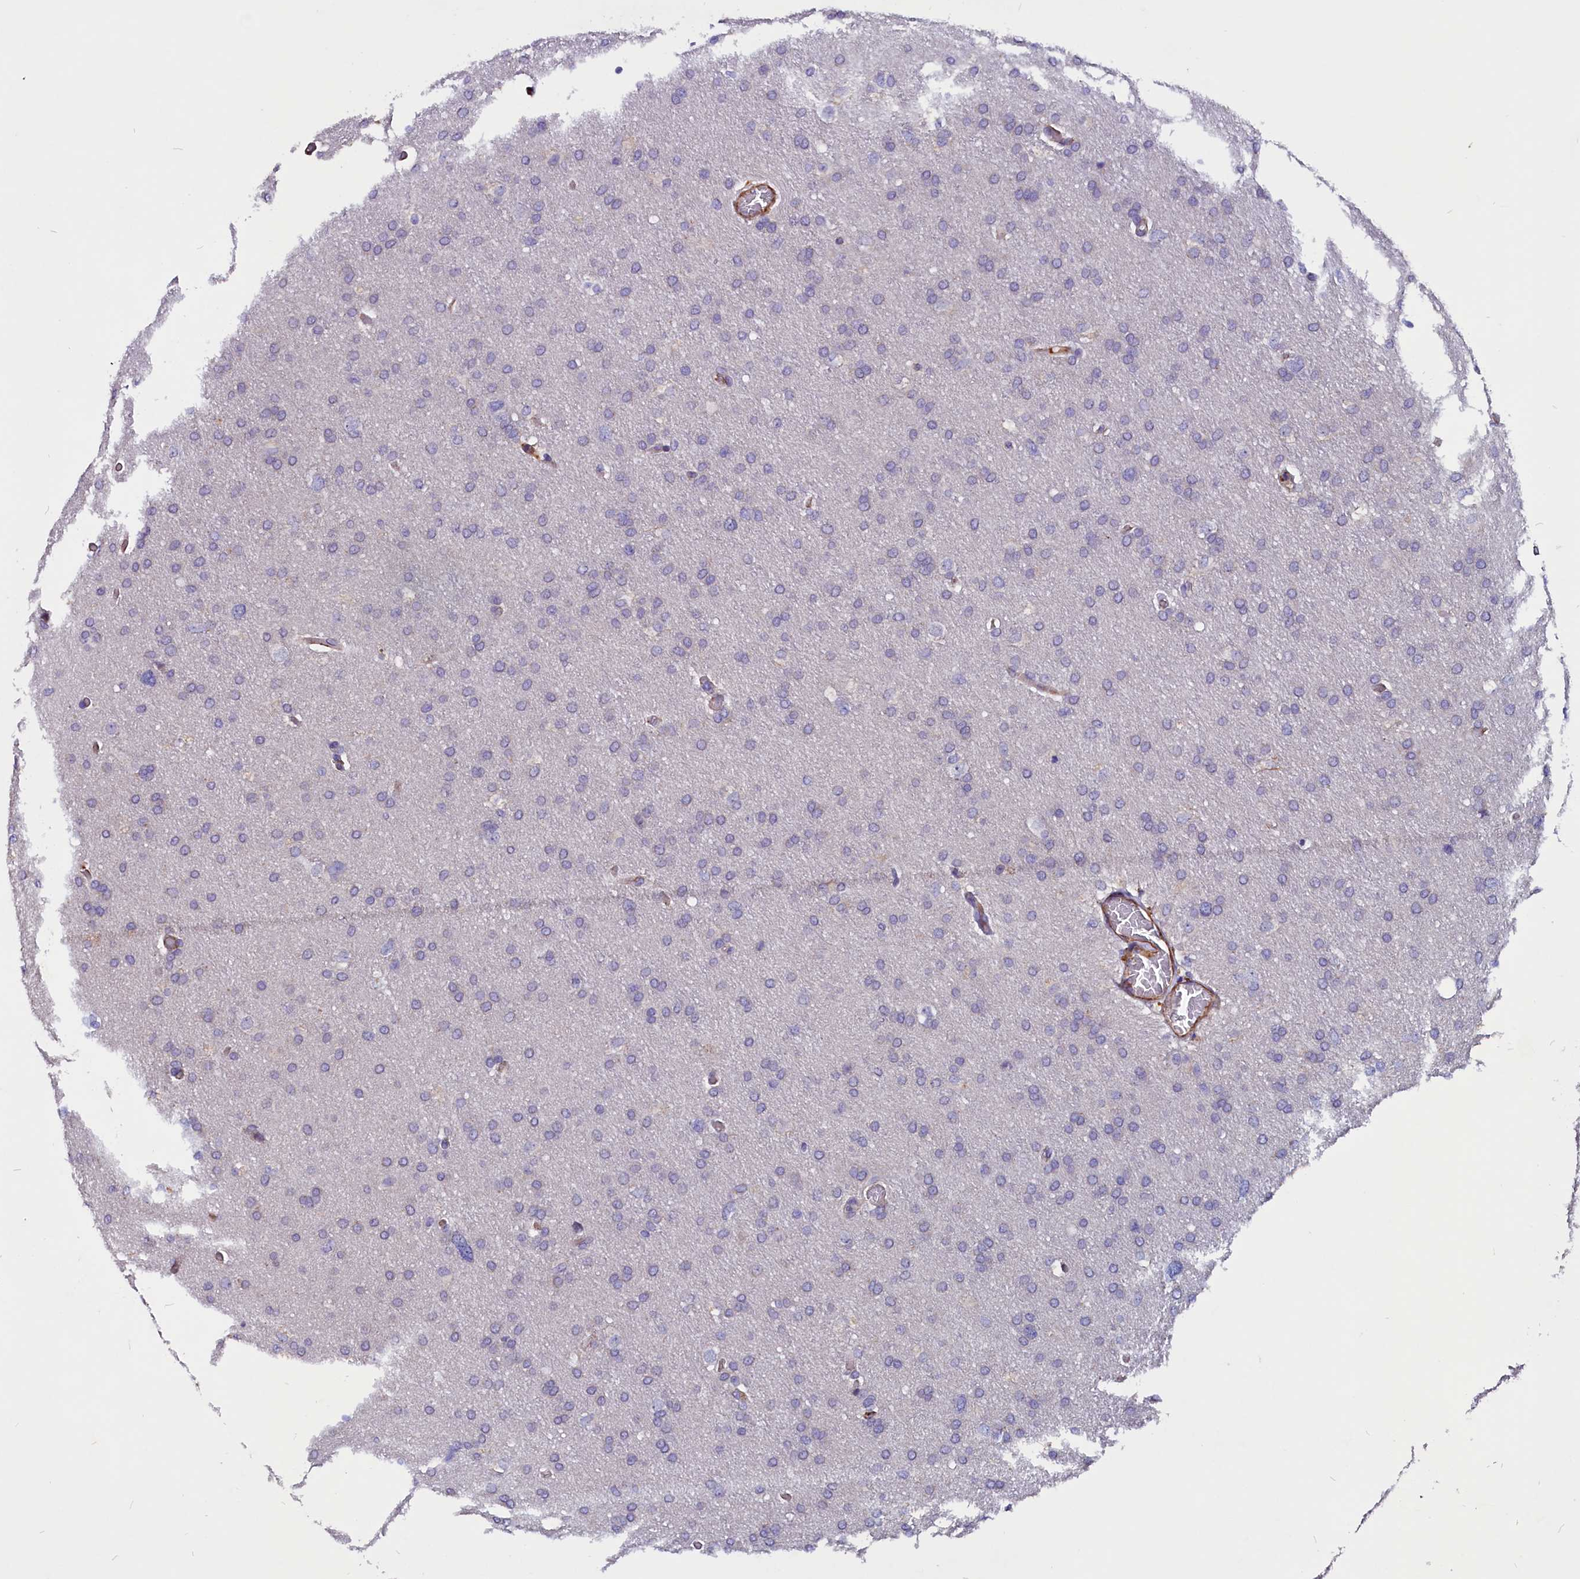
{"staining": {"intensity": "negative", "quantity": "none", "location": "none"}, "tissue": "glioma", "cell_type": "Tumor cells", "image_type": "cancer", "snomed": [{"axis": "morphology", "description": "Glioma, malignant, High grade"}, {"axis": "topography", "description": "Cerebral cortex"}], "caption": "Immunohistochemistry (IHC) photomicrograph of malignant high-grade glioma stained for a protein (brown), which shows no expression in tumor cells. (DAB (3,3'-diaminobenzidine) IHC, high magnification).", "gene": "ZNF749", "patient": {"sex": "female", "age": 36}}